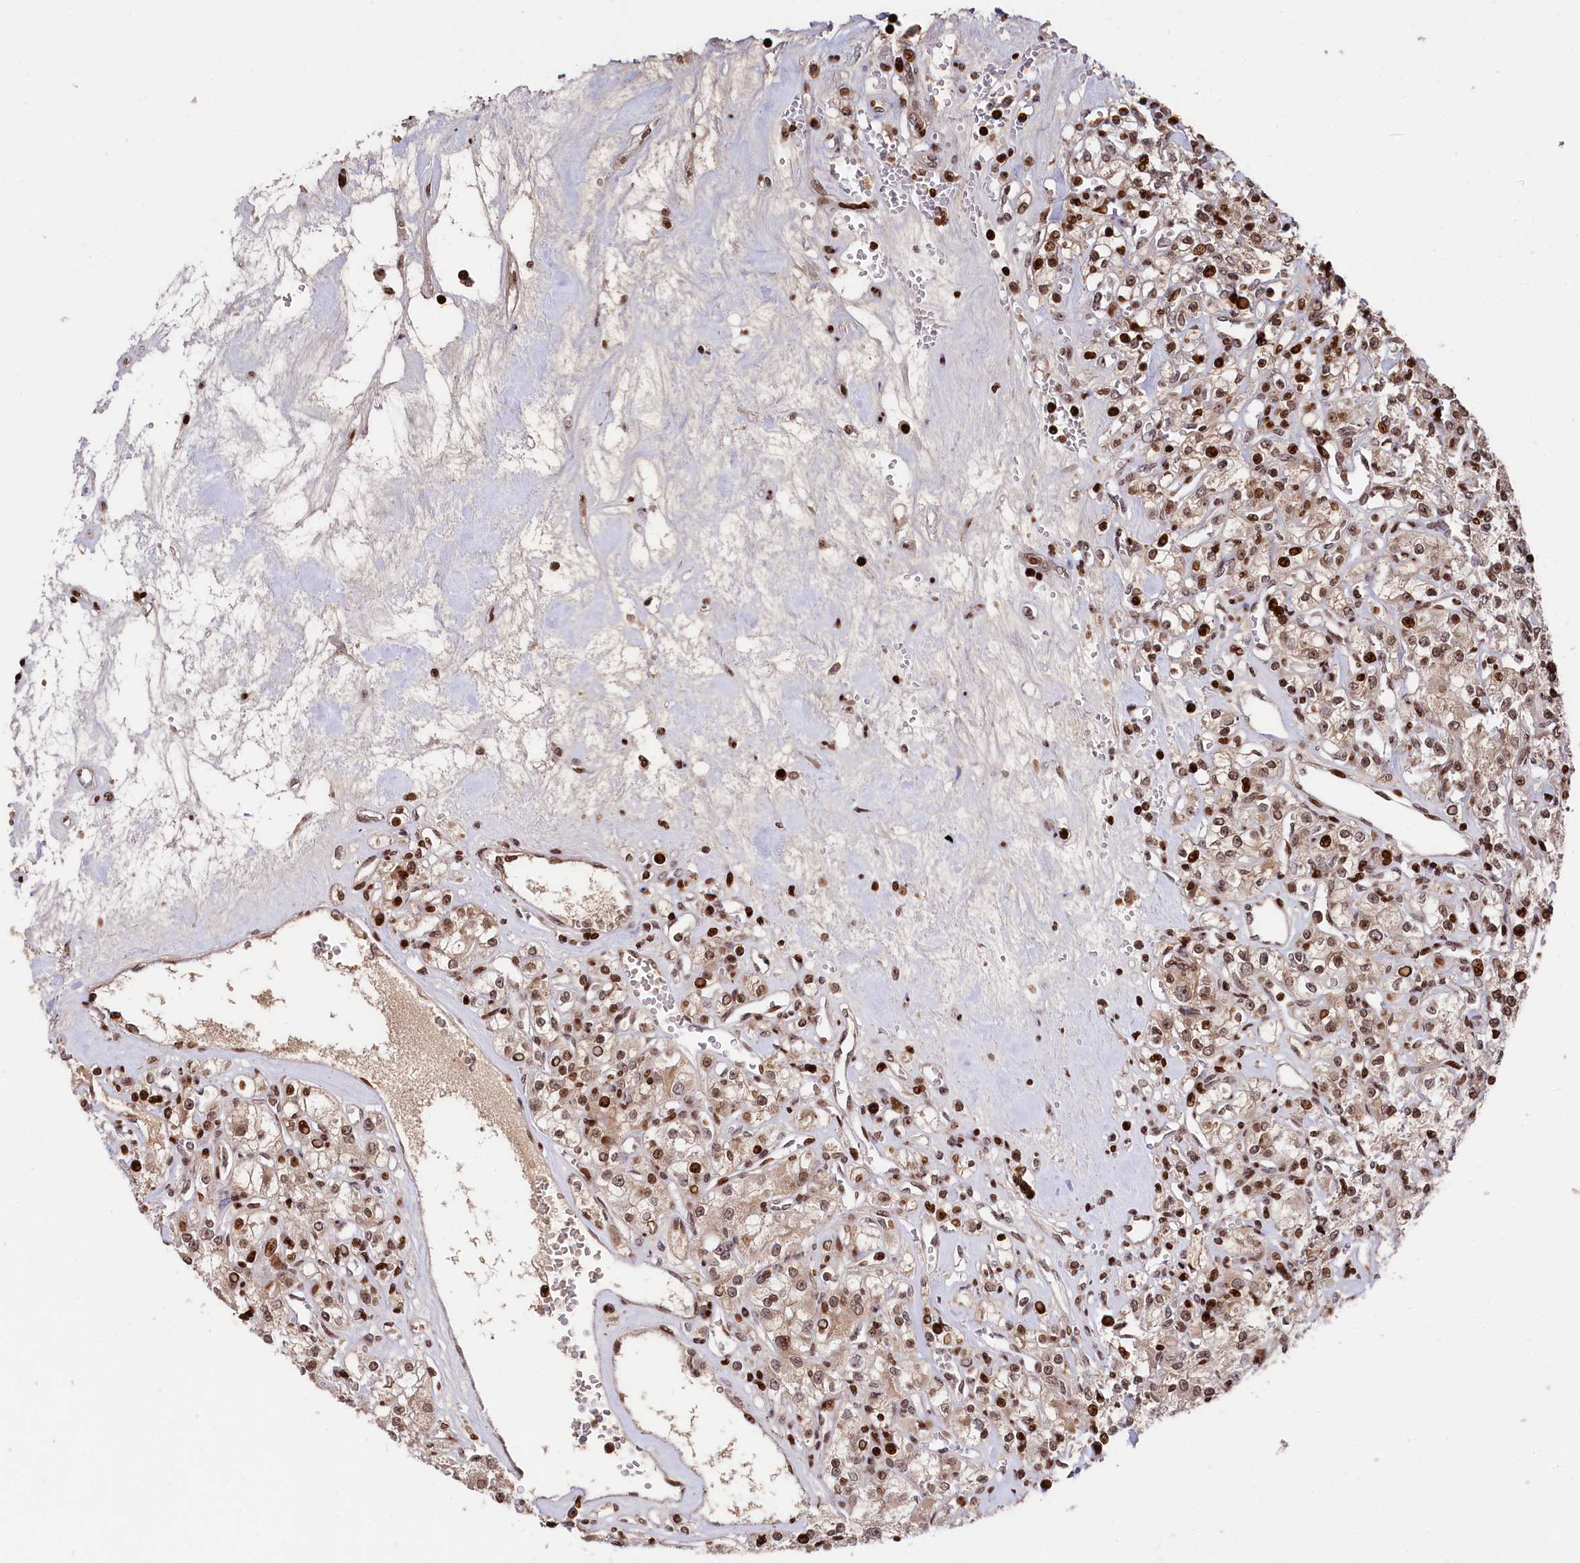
{"staining": {"intensity": "strong", "quantity": "<25%", "location": "cytoplasmic/membranous,nuclear"}, "tissue": "renal cancer", "cell_type": "Tumor cells", "image_type": "cancer", "snomed": [{"axis": "morphology", "description": "Adenocarcinoma, NOS"}, {"axis": "topography", "description": "Kidney"}], "caption": "Approximately <25% of tumor cells in human renal adenocarcinoma exhibit strong cytoplasmic/membranous and nuclear protein positivity as visualized by brown immunohistochemical staining.", "gene": "MCF2L2", "patient": {"sex": "female", "age": 59}}